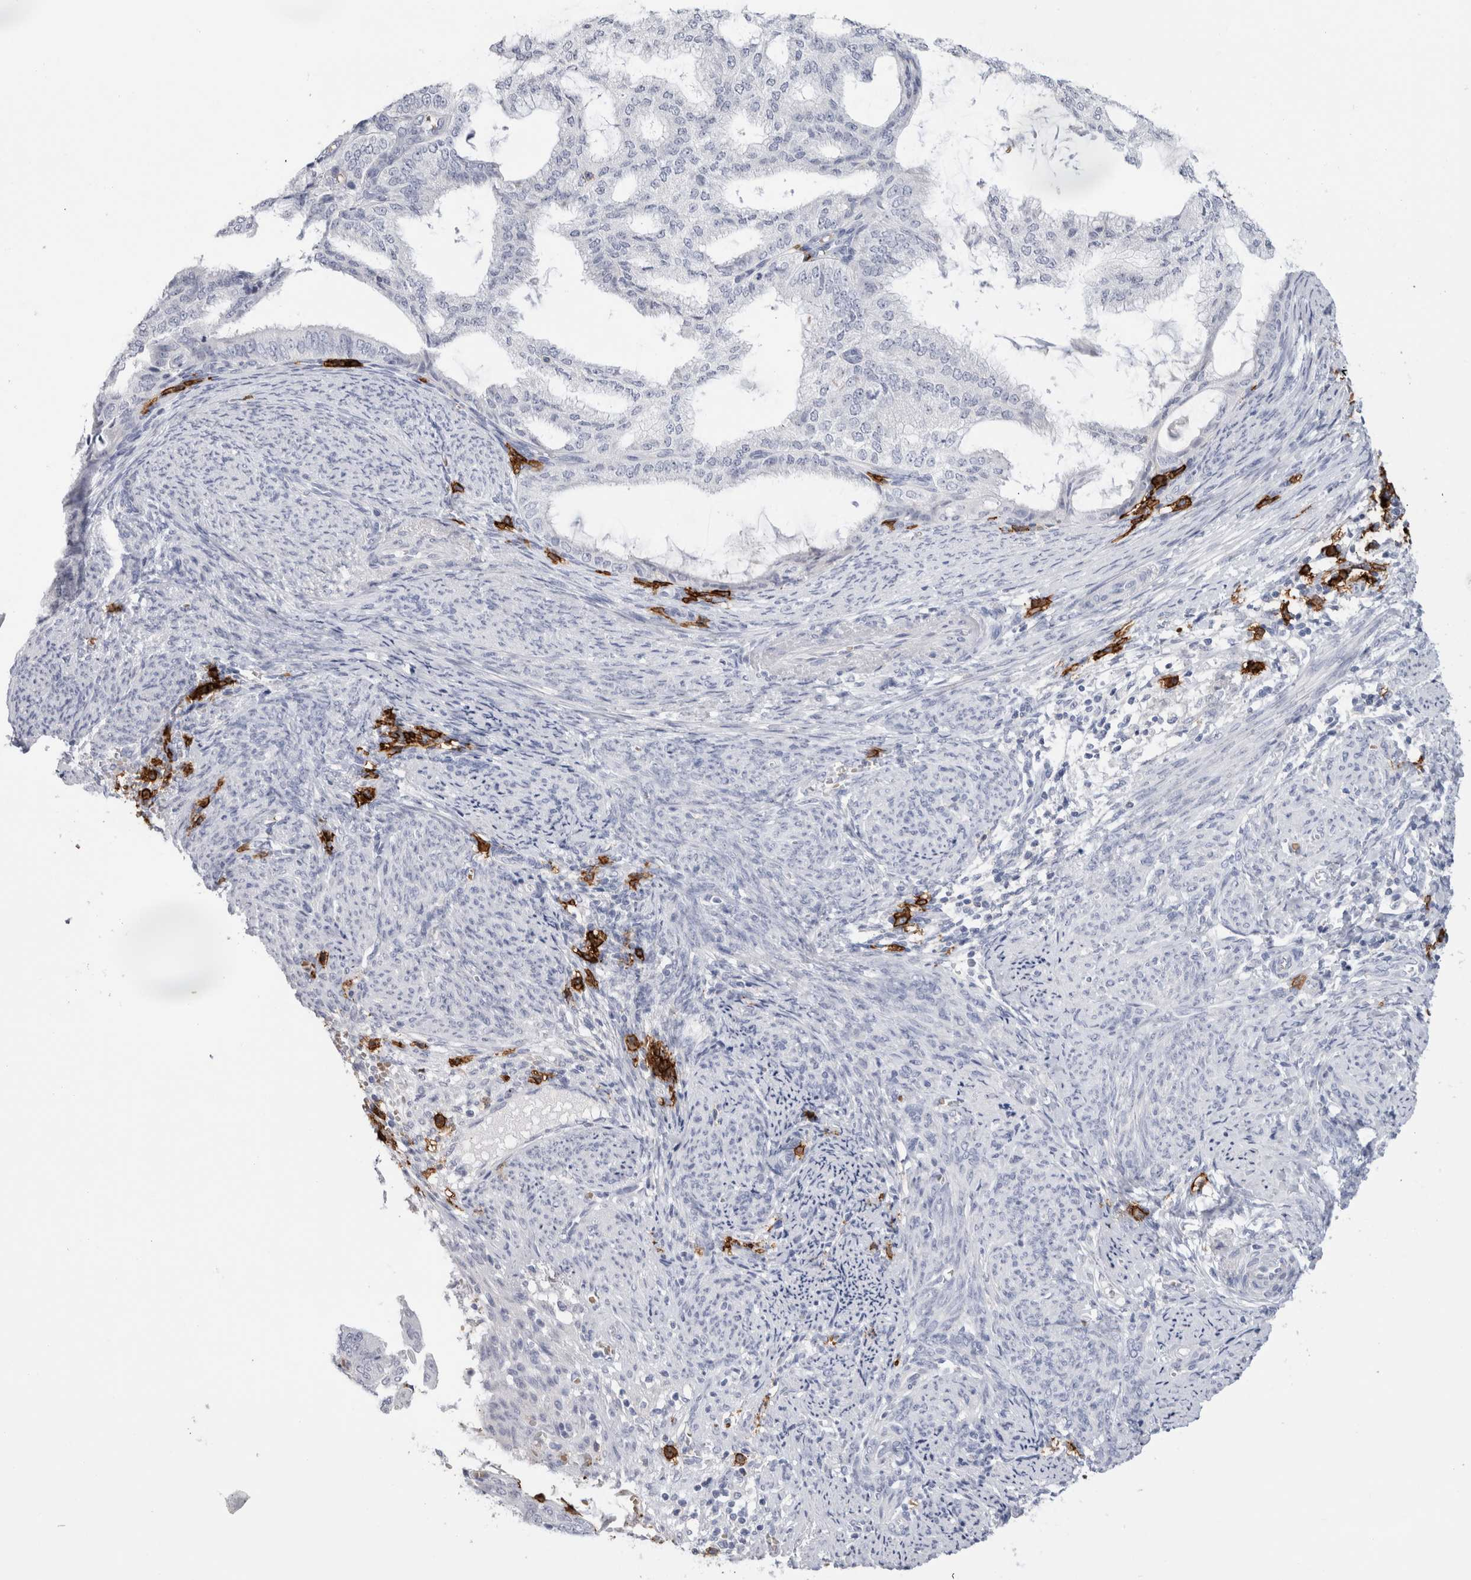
{"staining": {"intensity": "negative", "quantity": "none", "location": "none"}, "tissue": "endometrial cancer", "cell_type": "Tumor cells", "image_type": "cancer", "snomed": [{"axis": "morphology", "description": "Adenocarcinoma, NOS"}, {"axis": "topography", "description": "Endometrium"}], "caption": "This is a photomicrograph of IHC staining of endometrial cancer (adenocarcinoma), which shows no expression in tumor cells.", "gene": "CD38", "patient": {"sex": "female", "age": 58}}